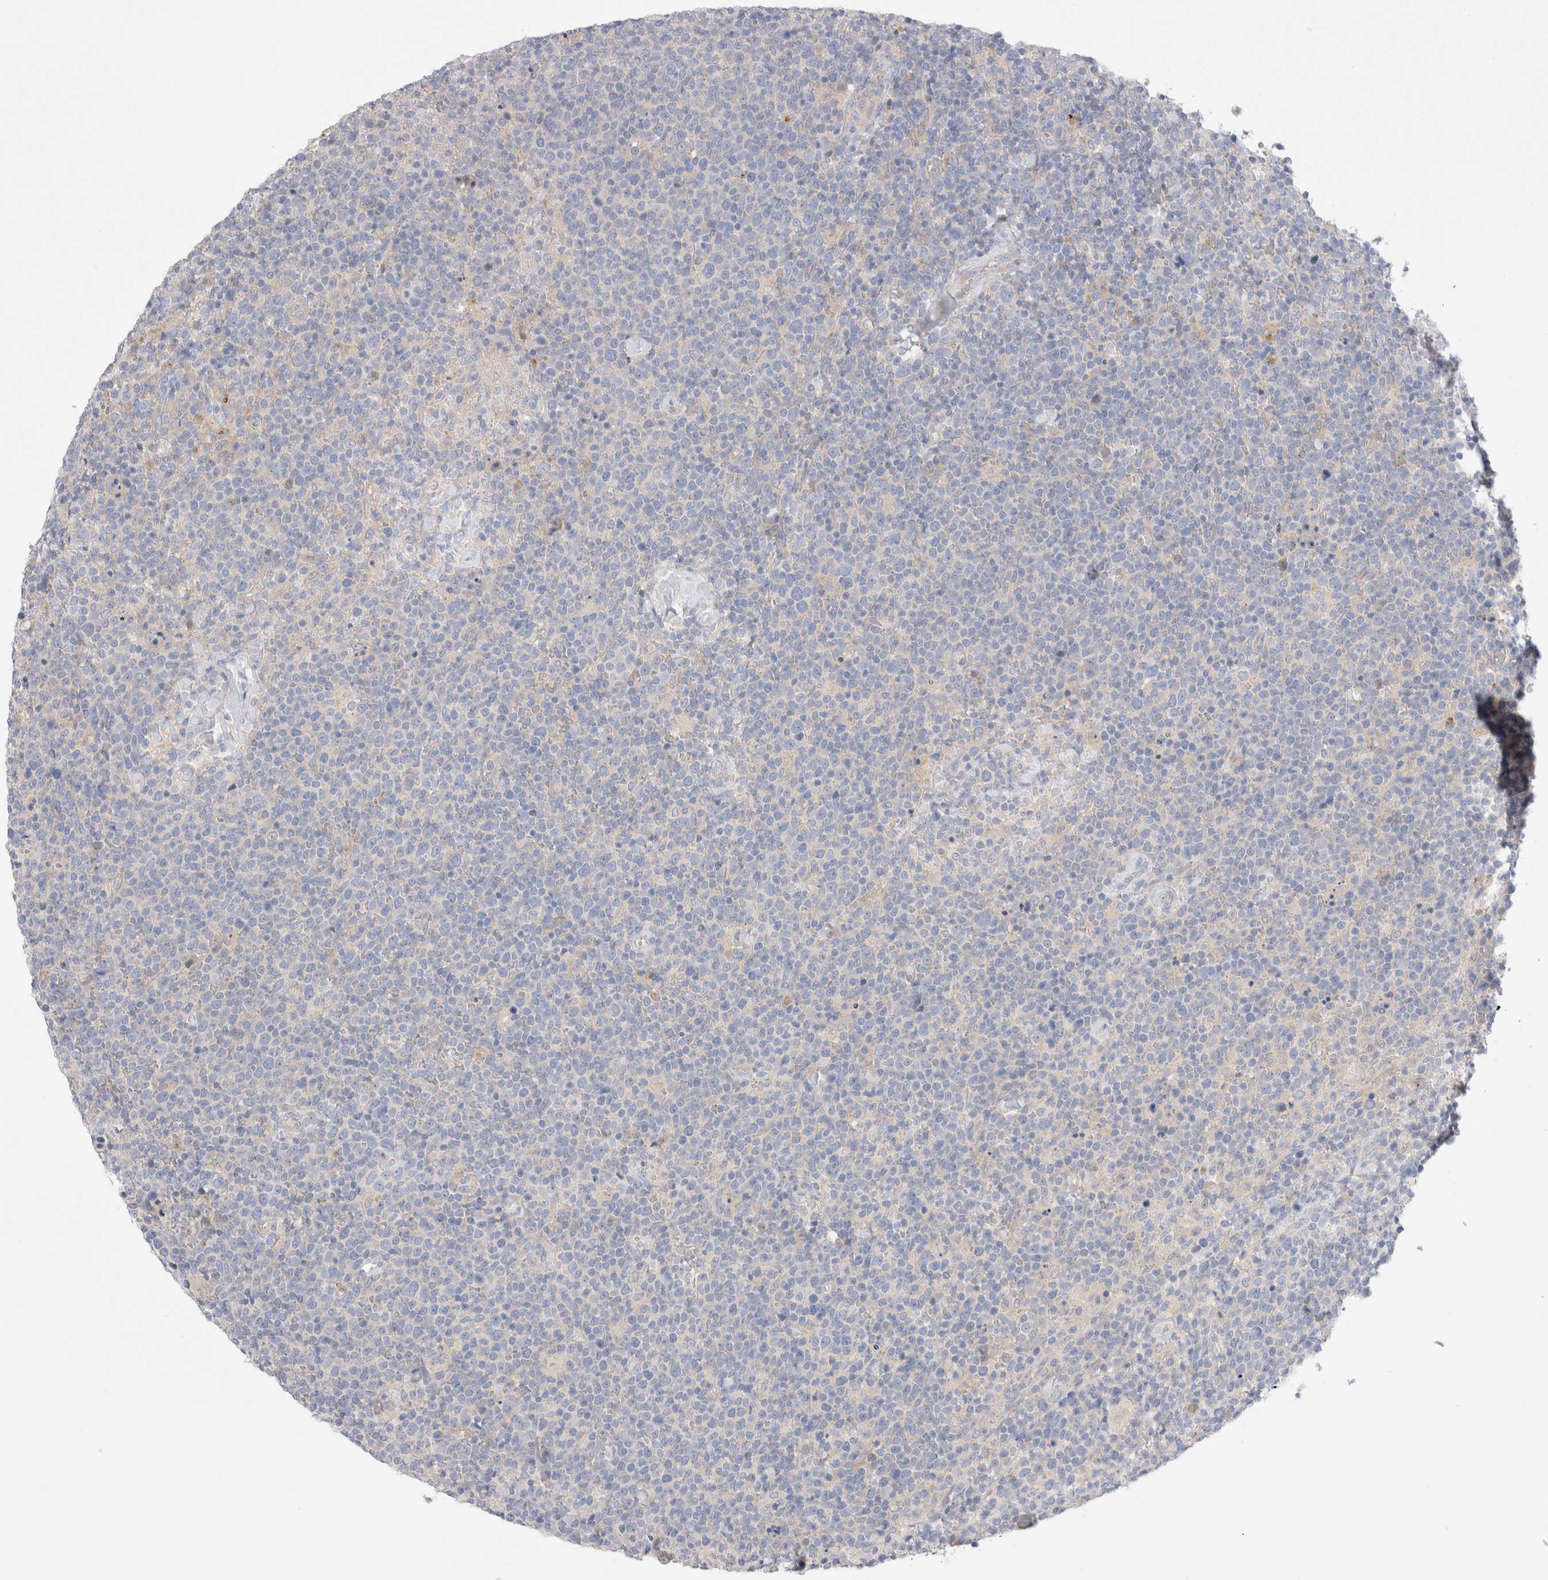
{"staining": {"intensity": "negative", "quantity": "none", "location": "none"}, "tissue": "lymphoma", "cell_type": "Tumor cells", "image_type": "cancer", "snomed": [{"axis": "morphology", "description": "Malignant lymphoma, non-Hodgkin's type, High grade"}, {"axis": "topography", "description": "Lymph node"}], "caption": "DAB (3,3'-diaminobenzidine) immunohistochemical staining of human high-grade malignant lymphoma, non-Hodgkin's type exhibits no significant positivity in tumor cells. Nuclei are stained in blue.", "gene": "RBM12B", "patient": {"sex": "male", "age": 61}}